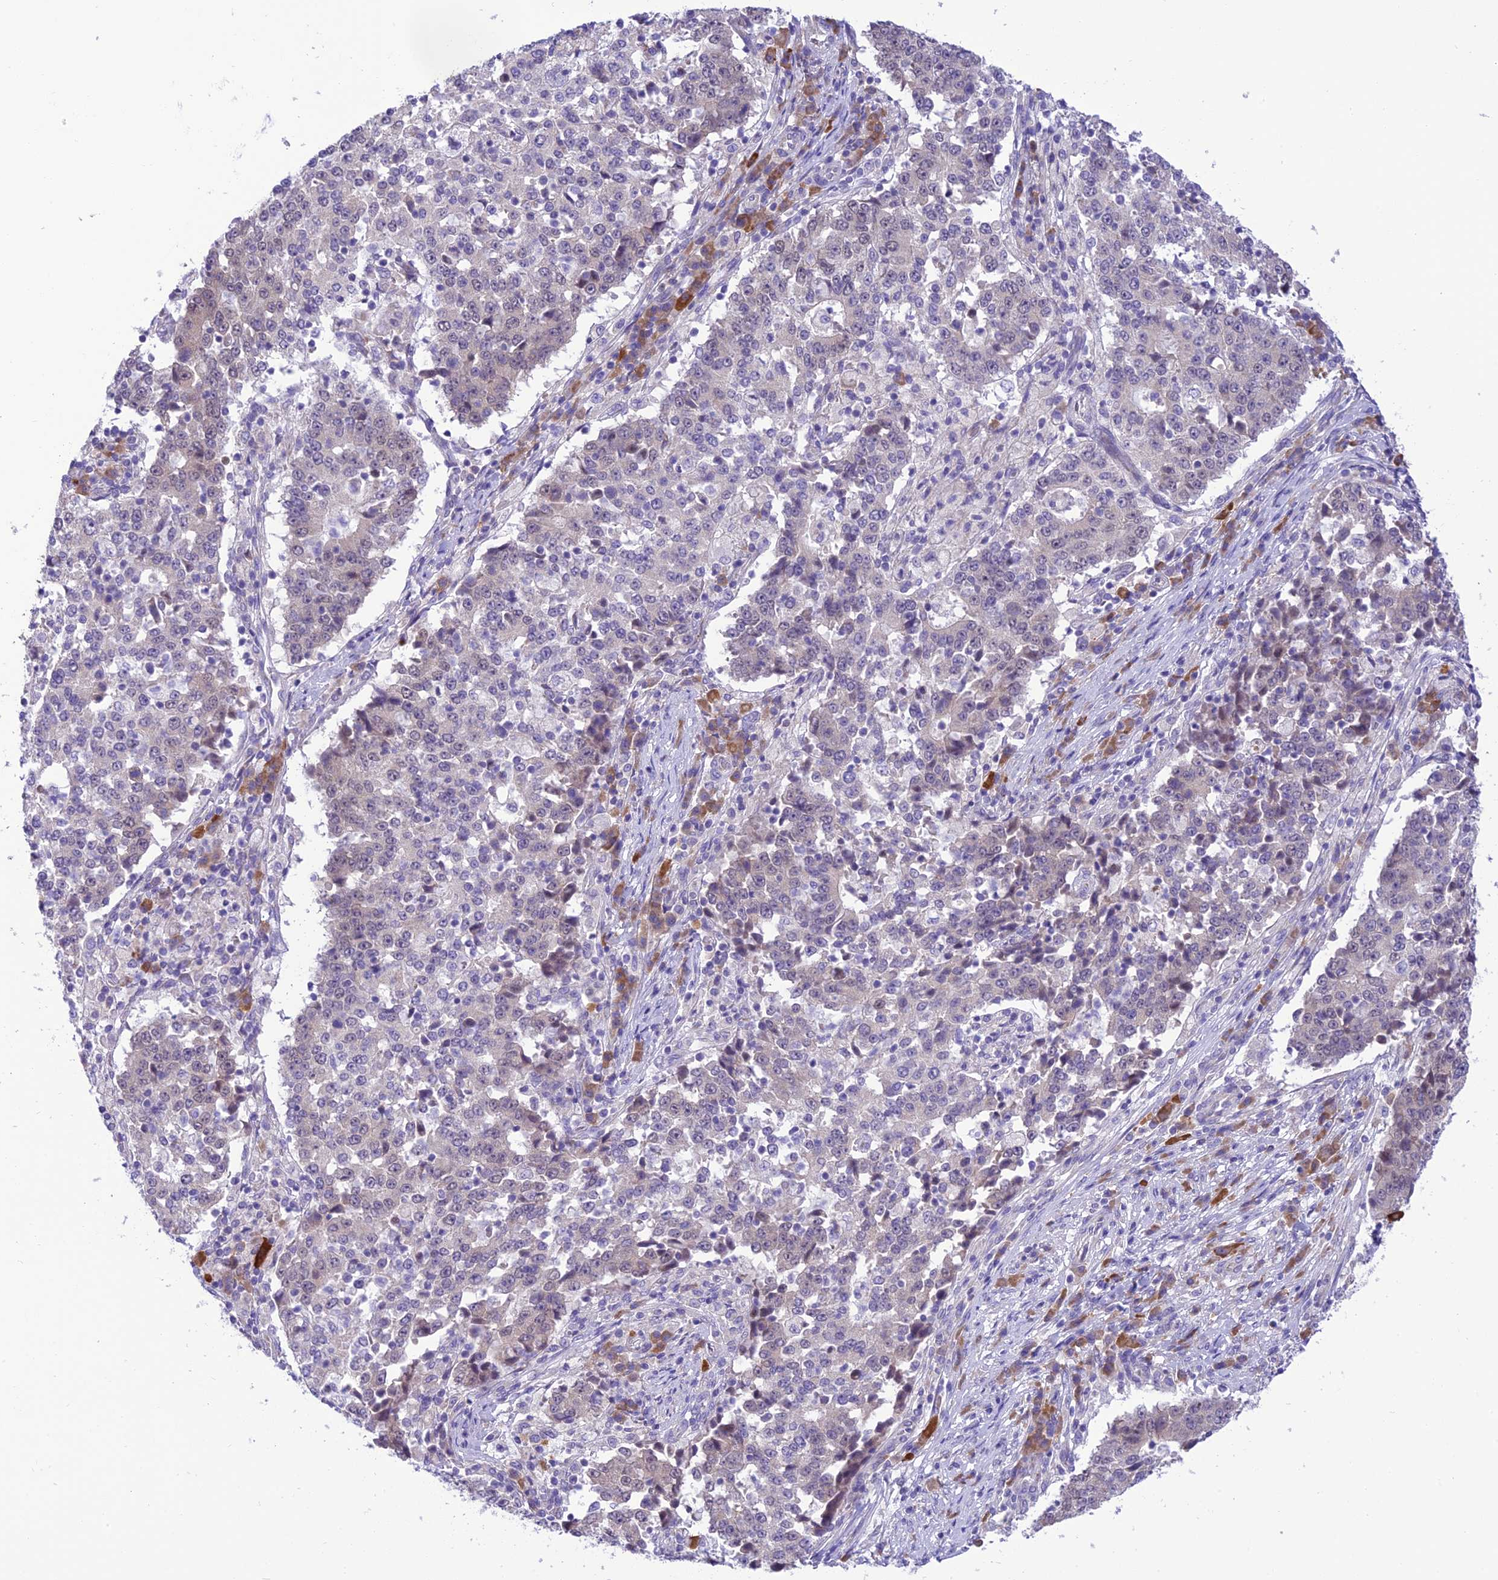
{"staining": {"intensity": "negative", "quantity": "none", "location": "none"}, "tissue": "stomach cancer", "cell_type": "Tumor cells", "image_type": "cancer", "snomed": [{"axis": "morphology", "description": "Adenocarcinoma, NOS"}, {"axis": "topography", "description": "Stomach"}], "caption": "A micrograph of stomach adenocarcinoma stained for a protein demonstrates no brown staining in tumor cells.", "gene": "RNF126", "patient": {"sex": "male", "age": 59}}